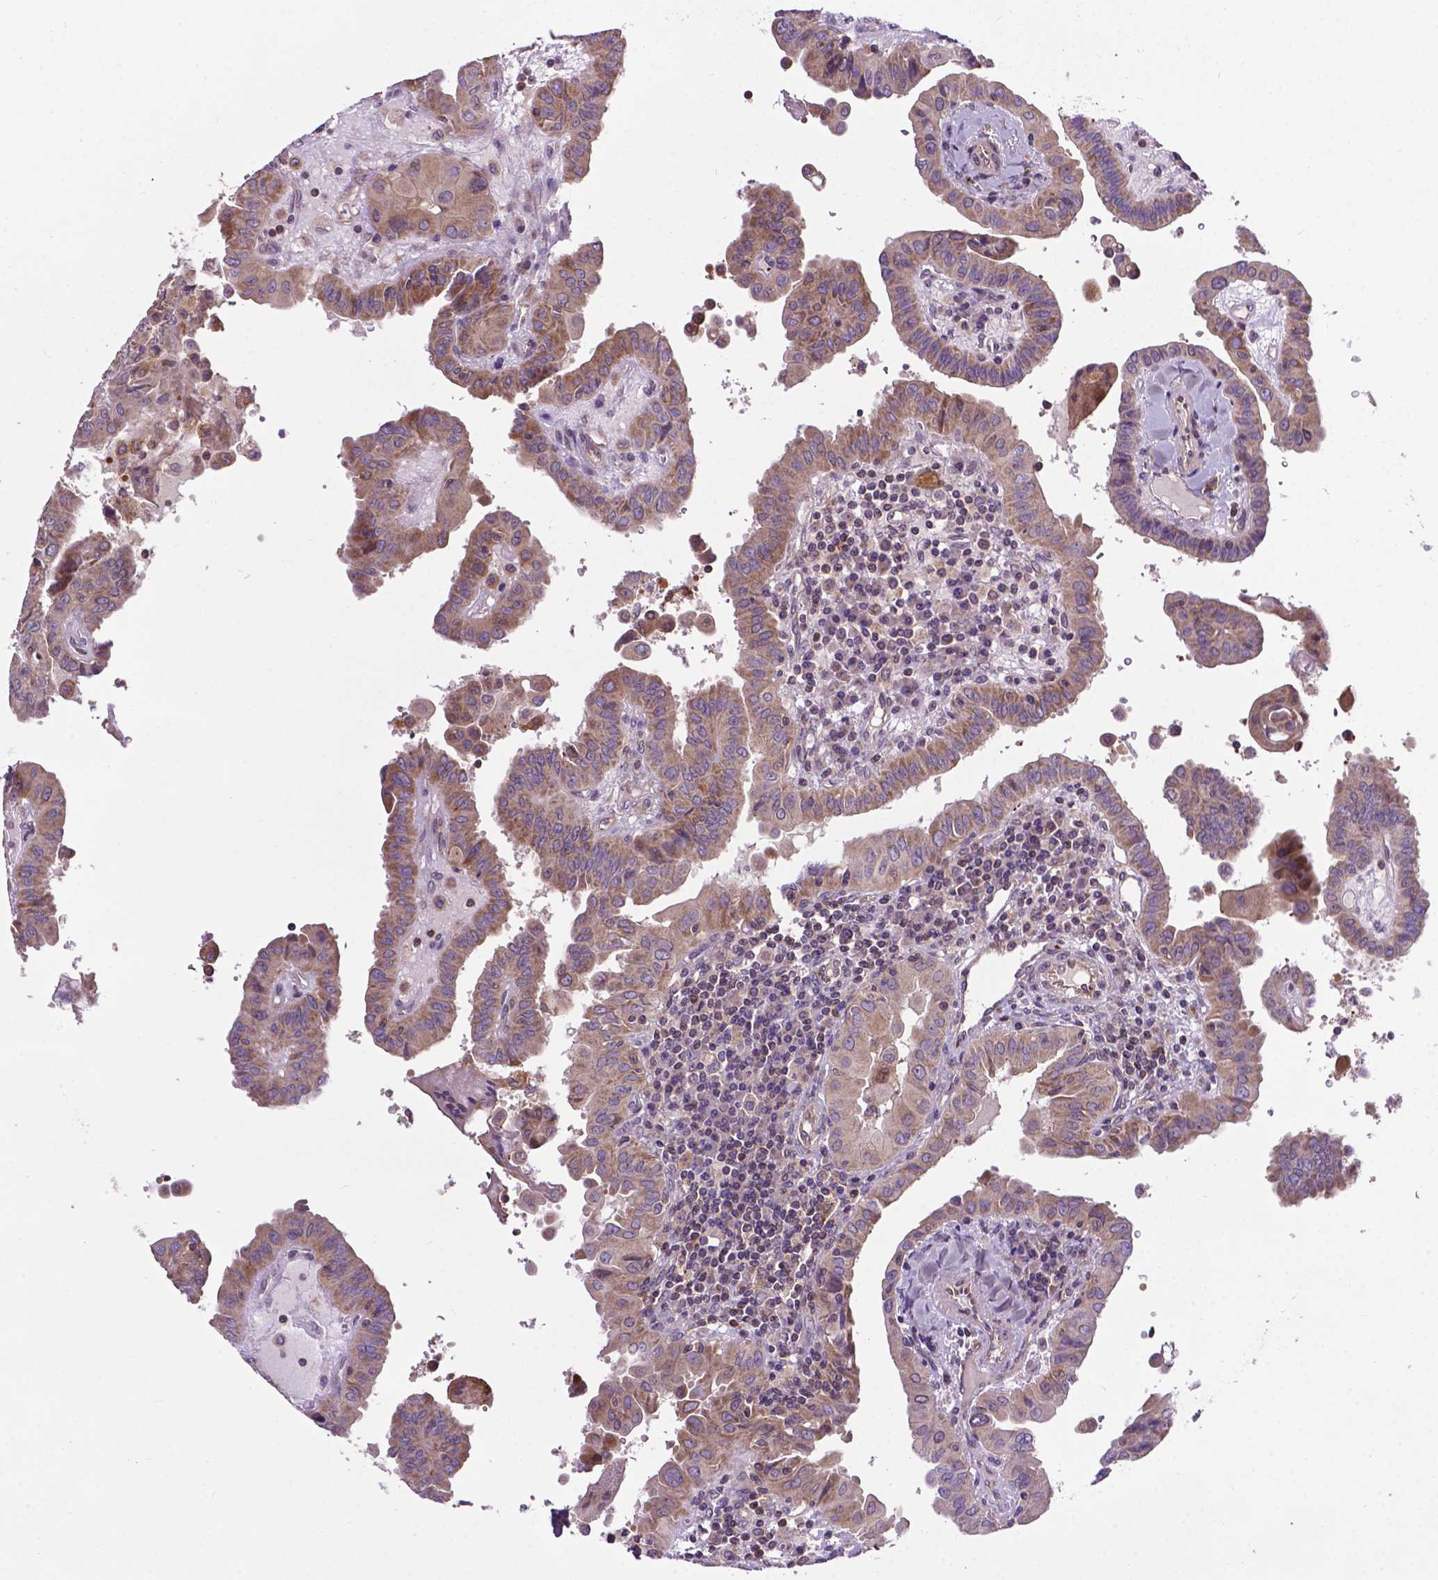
{"staining": {"intensity": "moderate", "quantity": ">75%", "location": "cytoplasmic/membranous"}, "tissue": "thyroid cancer", "cell_type": "Tumor cells", "image_type": "cancer", "snomed": [{"axis": "morphology", "description": "Papillary adenocarcinoma, NOS"}, {"axis": "topography", "description": "Thyroid gland"}], "caption": "Tumor cells show medium levels of moderate cytoplasmic/membranous expression in about >75% of cells in papillary adenocarcinoma (thyroid).", "gene": "SPNS2", "patient": {"sex": "female", "age": 37}}